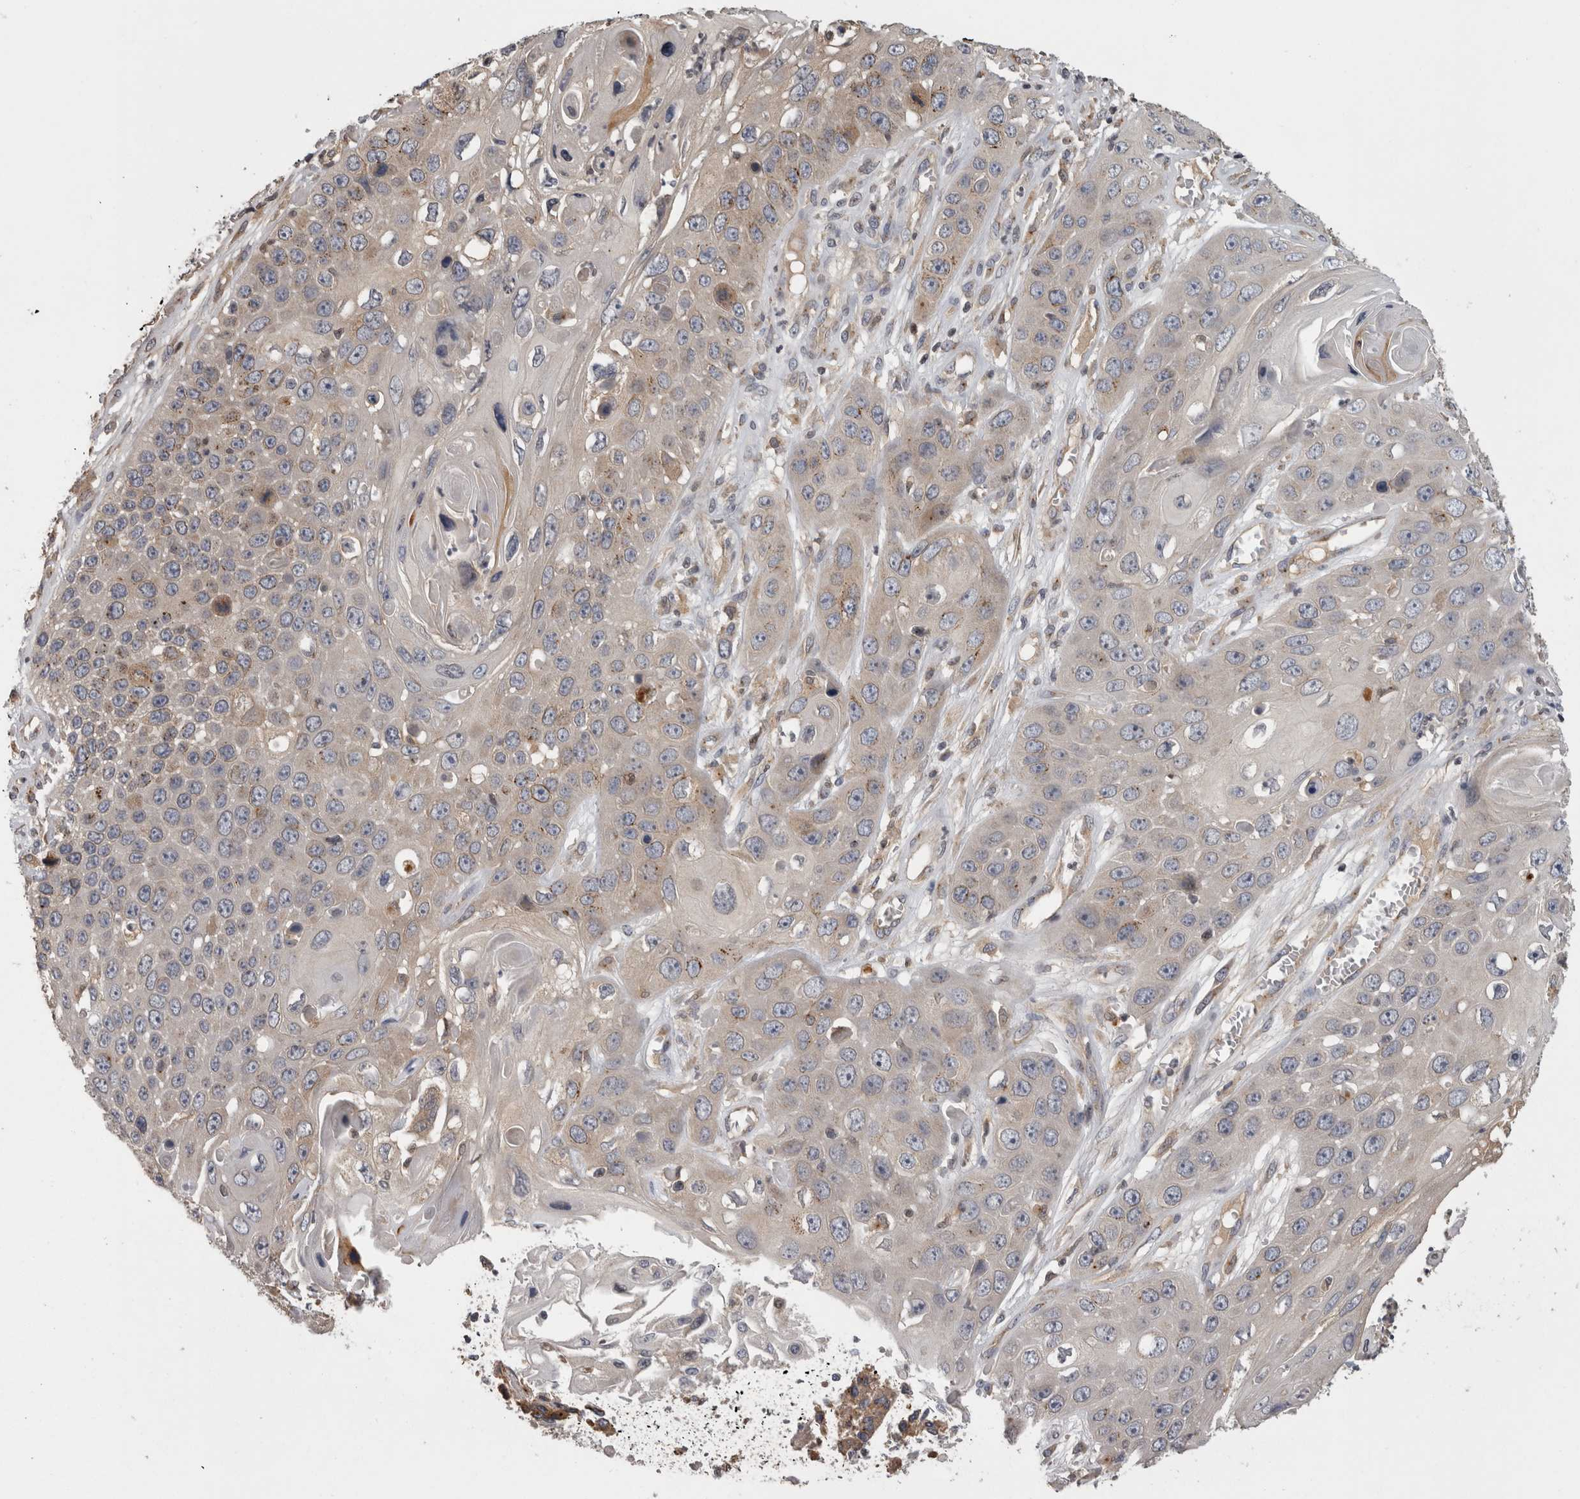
{"staining": {"intensity": "weak", "quantity": "<25%", "location": "cytoplasmic/membranous"}, "tissue": "skin cancer", "cell_type": "Tumor cells", "image_type": "cancer", "snomed": [{"axis": "morphology", "description": "Squamous cell carcinoma, NOS"}, {"axis": "topography", "description": "Skin"}], "caption": "This is a photomicrograph of IHC staining of skin cancer (squamous cell carcinoma), which shows no staining in tumor cells. The staining is performed using DAB (3,3'-diaminobenzidine) brown chromogen with nuclei counter-stained in using hematoxylin.", "gene": "PCM1", "patient": {"sex": "male", "age": 55}}